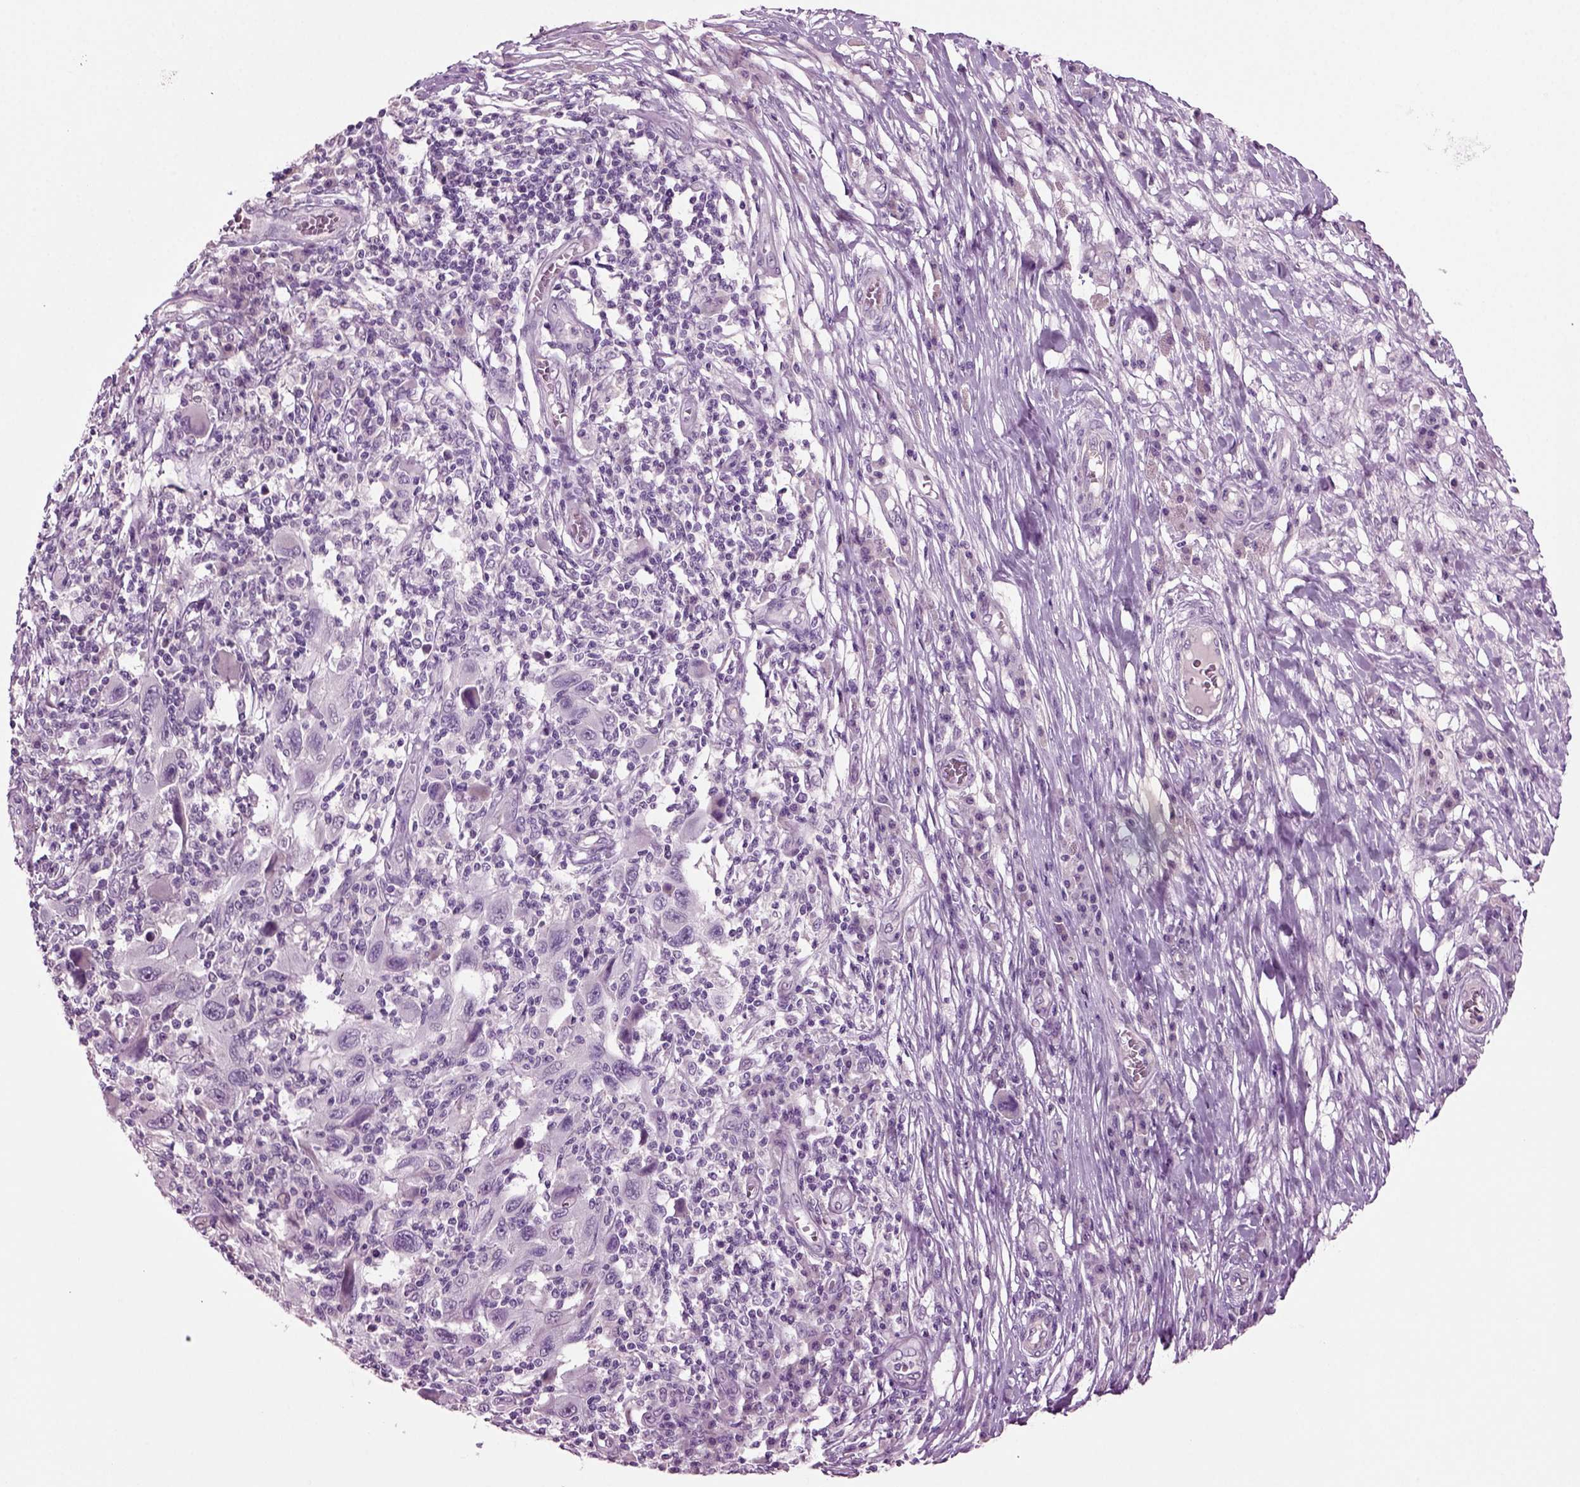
{"staining": {"intensity": "negative", "quantity": "none", "location": "none"}, "tissue": "melanoma", "cell_type": "Tumor cells", "image_type": "cancer", "snomed": [{"axis": "morphology", "description": "Malignant melanoma, NOS"}, {"axis": "topography", "description": "Skin"}], "caption": "Tumor cells are negative for protein expression in human melanoma.", "gene": "COL9A2", "patient": {"sex": "male", "age": 53}}